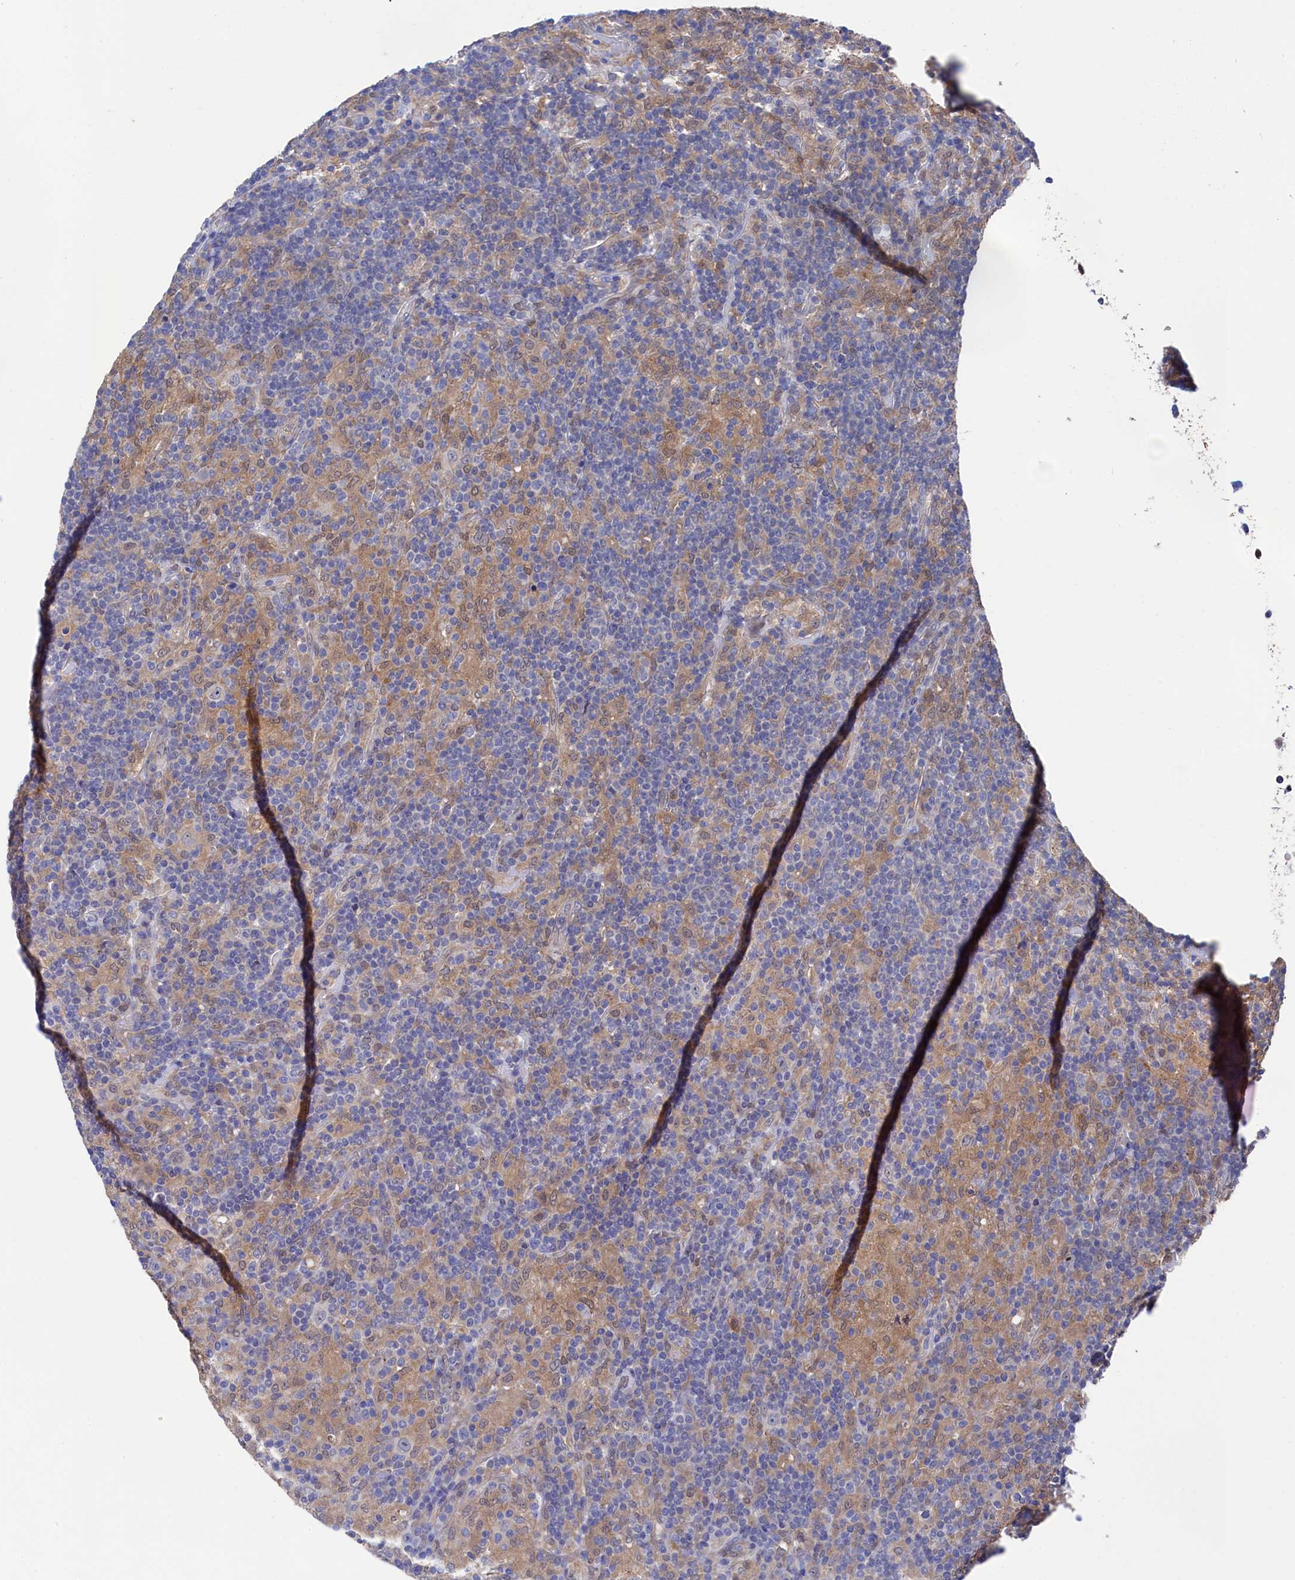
{"staining": {"intensity": "negative", "quantity": "none", "location": "none"}, "tissue": "lymphoma", "cell_type": "Tumor cells", "image_type": "cancer", "snomed": [{"axis": "morphology", "description": "Hodgkin's disease, NOS"}, {"axis": "topography", "description": "Lymph node"}], "caption": "Tumor cells are negative for protein expression in human lymphoma.", "gene": "RNH1", "patient": {"sex": "male", "age": 70}}